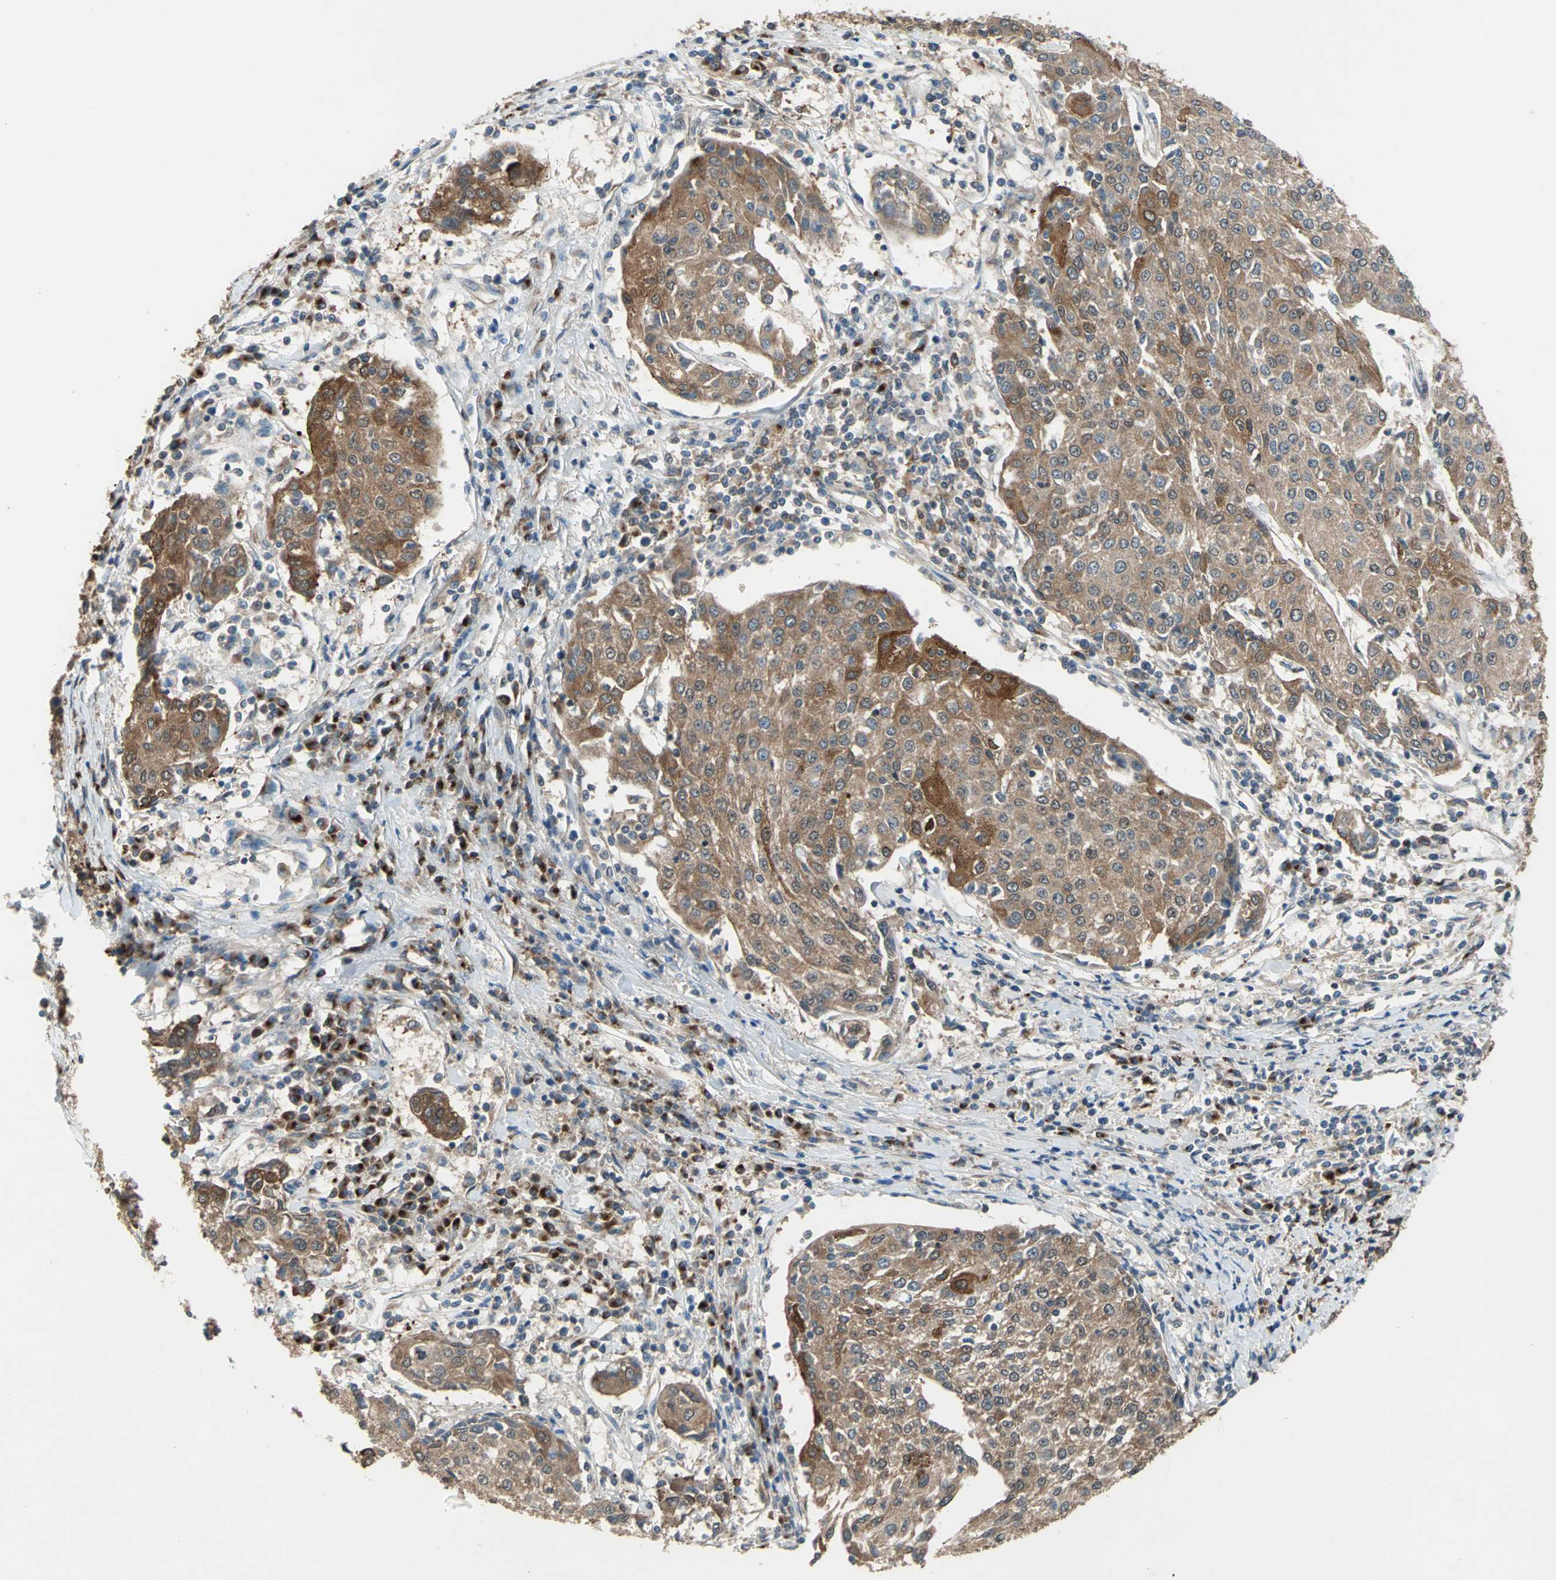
{"staining": {"intensity": "moderate", "quantity": ">75%", "location": "cytoplasmic/membranous"}, "tissue": "urothelial cancer", "cell_type": "Tumor cells", "image_type": "cancer", "snomed": [{"axis": "morphology", "description": "Urothelial carcinoma, High grade"}, {"axis": "topography", "description": "Urinary bladder"}], "caption": "Immunohistochemistry micrograph of neoplastic tissue: human high-grade urothelial carcinoma stained using IHC demonstrates medium levels of moderate protein expression localized specifically in the cytoplasmic/membranous of tumor cells, appearing as a cytoplasmic/membranous brown color.", "gene": "NFKBIE", "patient": {"sex": "female", "age": 85}}